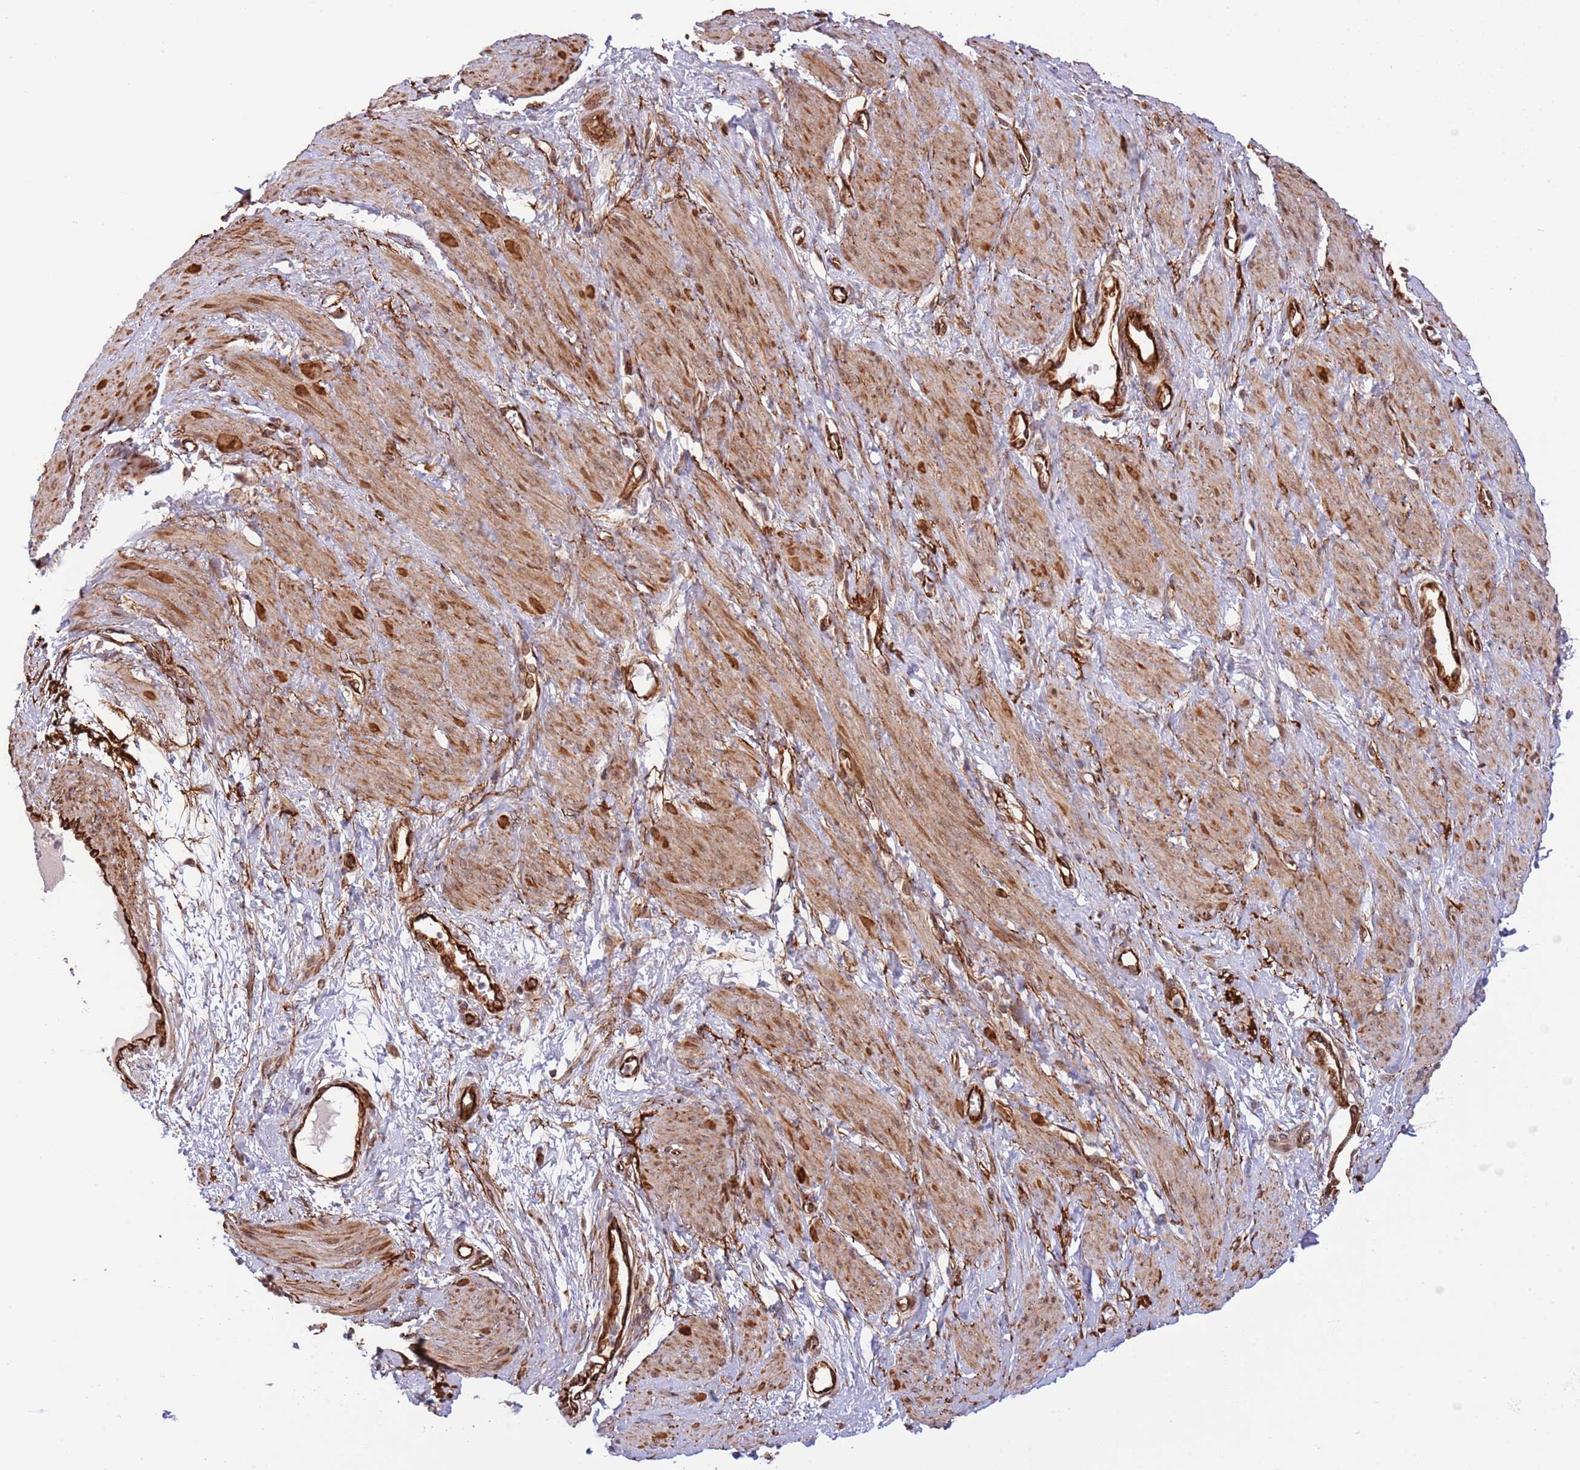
{"staining": {"intensity": "moderate", "quantity": ">75%", "location": "cytoplasmic/membranous"}, "tissue": "smooth muscle", "cell_type": "Smooth muscle cells", "image_type": "normal", "snomed": [{"axis": "morphology", "description": "Normal tissue, NOS"}, {"axis": "topography", "description": "Smooth muscle"}, {"axis": "topography", "description": "Uterus"}], "caption": "High-power microscopy captured an immunohistochemistry histopathology image of unremarkable smooth muscle, revealing moderate cytoplasmic/membranous positivity in about >75% of smooth muscle cells. Using DAB (brown) and hematoxylin (blue) stains, captured at high magnification using brightfield microscopy.", "gene": "NEK3", "patient": {"sex": "female", "age": 39}}